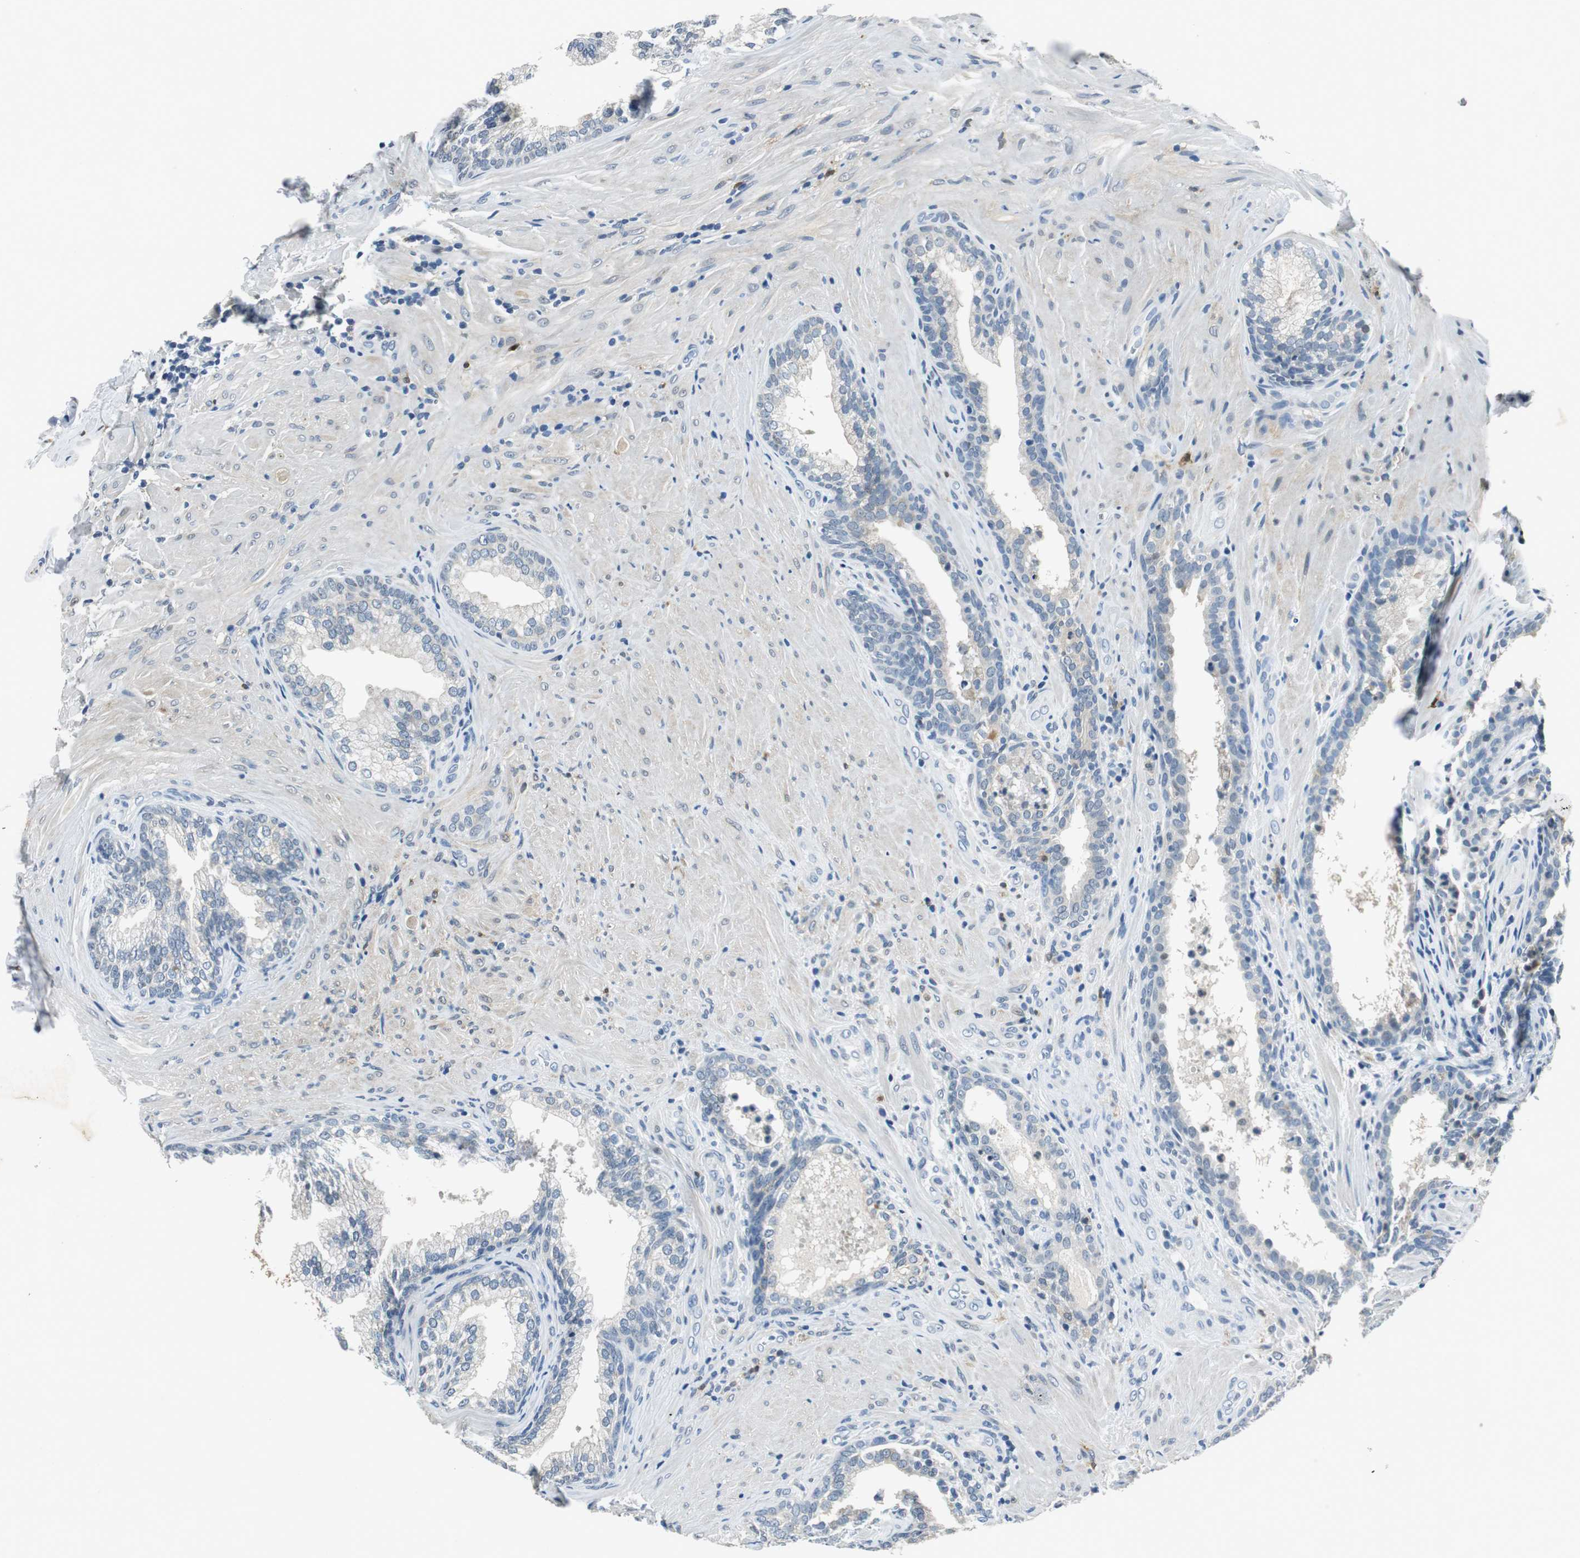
{"staining": {"intensity": "negative", "quantity": "none", "location": "none"}, "tissue": "prostate", "cell_type": "Glandular cells", "image_type": "normal", "snomed": [{"axis": "morphology", "description": "Normal tissue, NOS"}, {"axis": "topography", "description": "Prostate"}], "caption": "This image is of normal prostate stained with immunohistochemistry to label a protein in brown with the nuclei are counter-stained blue. There is no expression in glandular cells.", "gene": "ME1", "patient": {"sex": "male", "age": 76}}